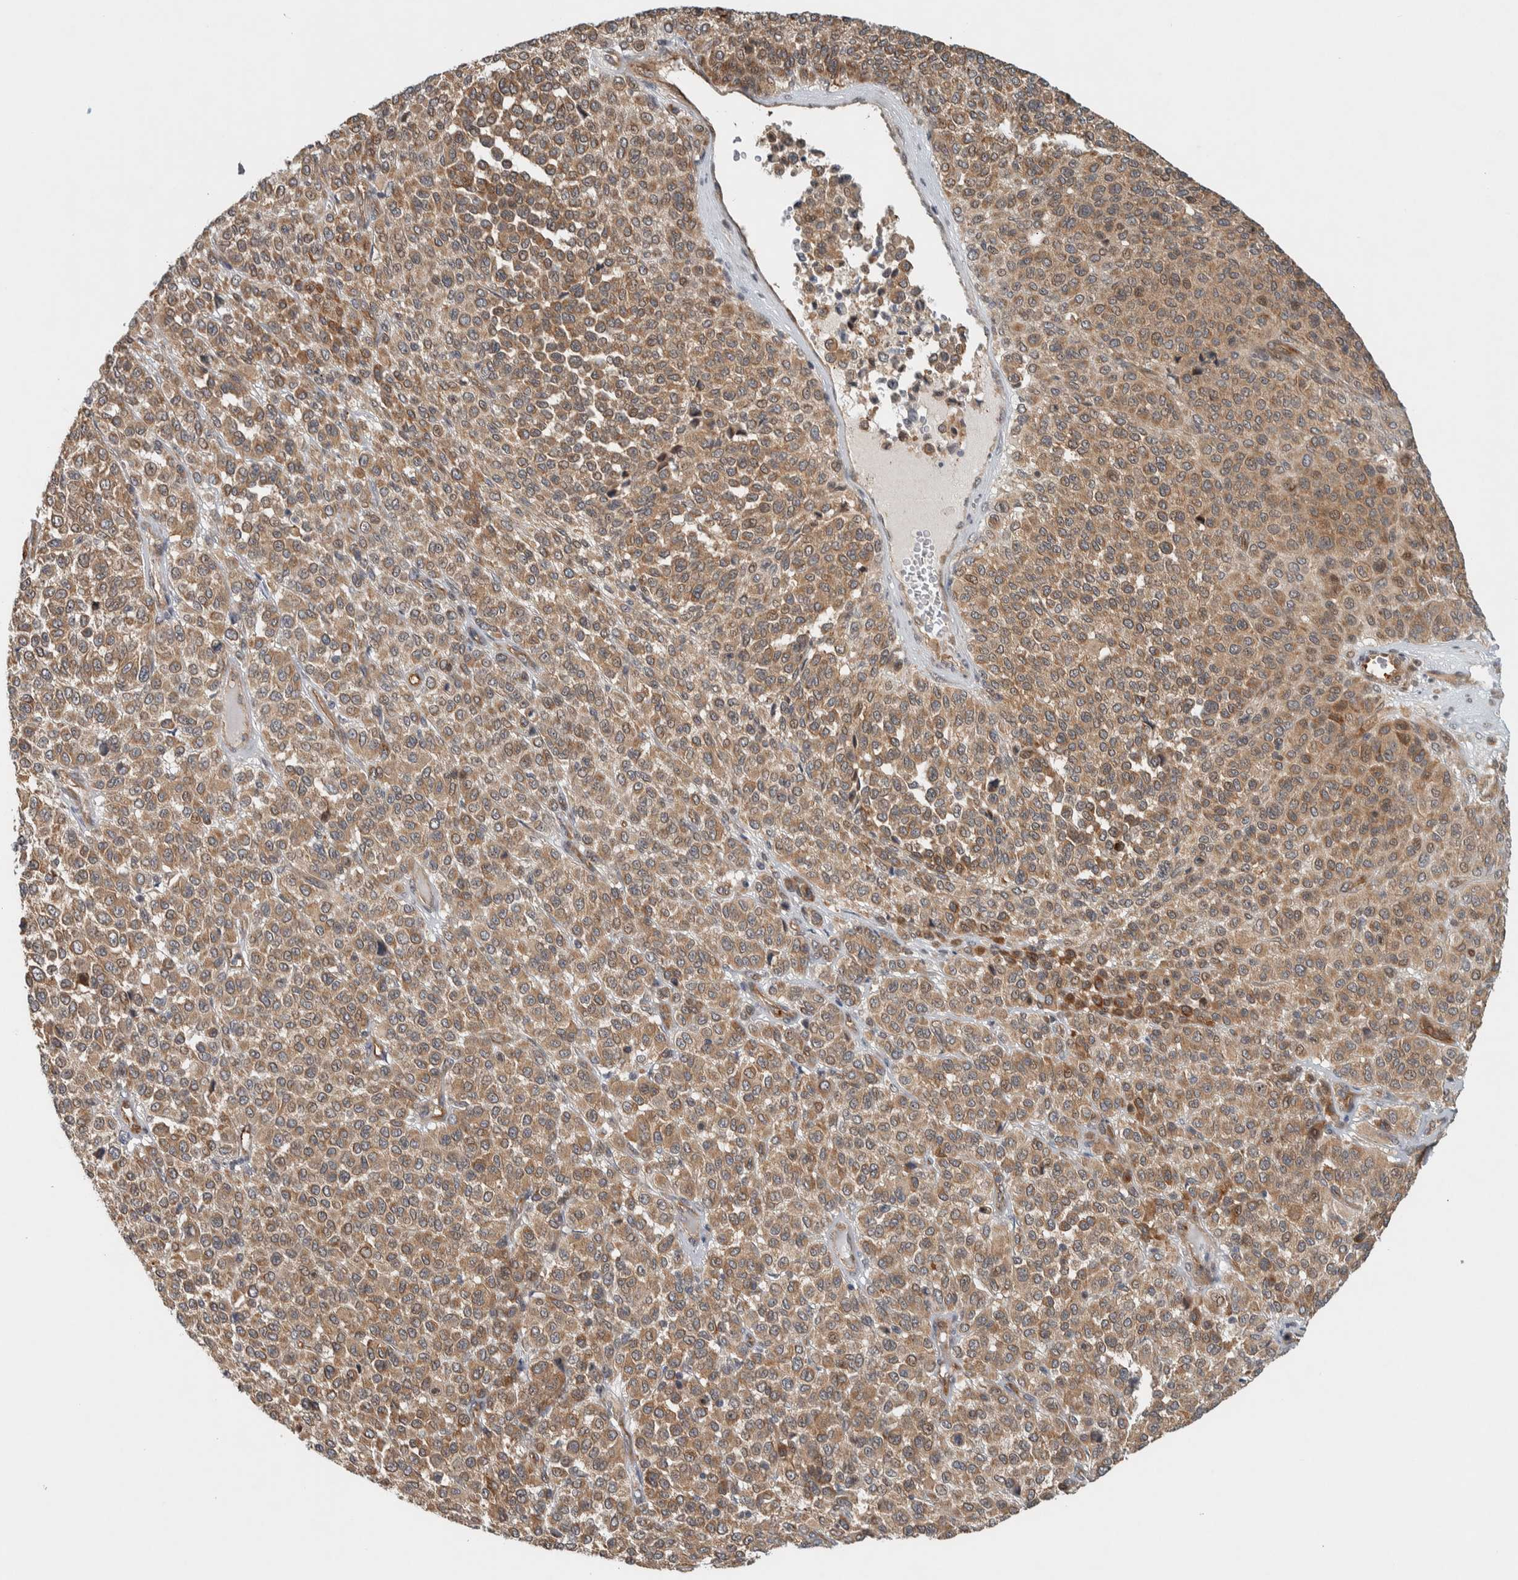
{"staining": {"intensity": "moderate", "quantity": ">75%", "location": "cytoplasmic/membranous"}, "tissue": "melanoma", "cell_type": "Tumor cells", "image_type": "cancer", "snomed": [{"axis": "morphology", "description": "Malignant melanoma, Metastatic site"}, {"axis": "topography", "description": "Pancreas"}], "caption": "Immunohistochemical staining of malignant melanoma (metastatic site) shows medium levels of moderate cytoplasmic/membranous expression in approximately >75% of tumor cells.", "gene": "TBC1D31", "patient": {"sex": "female", "age": 30}}